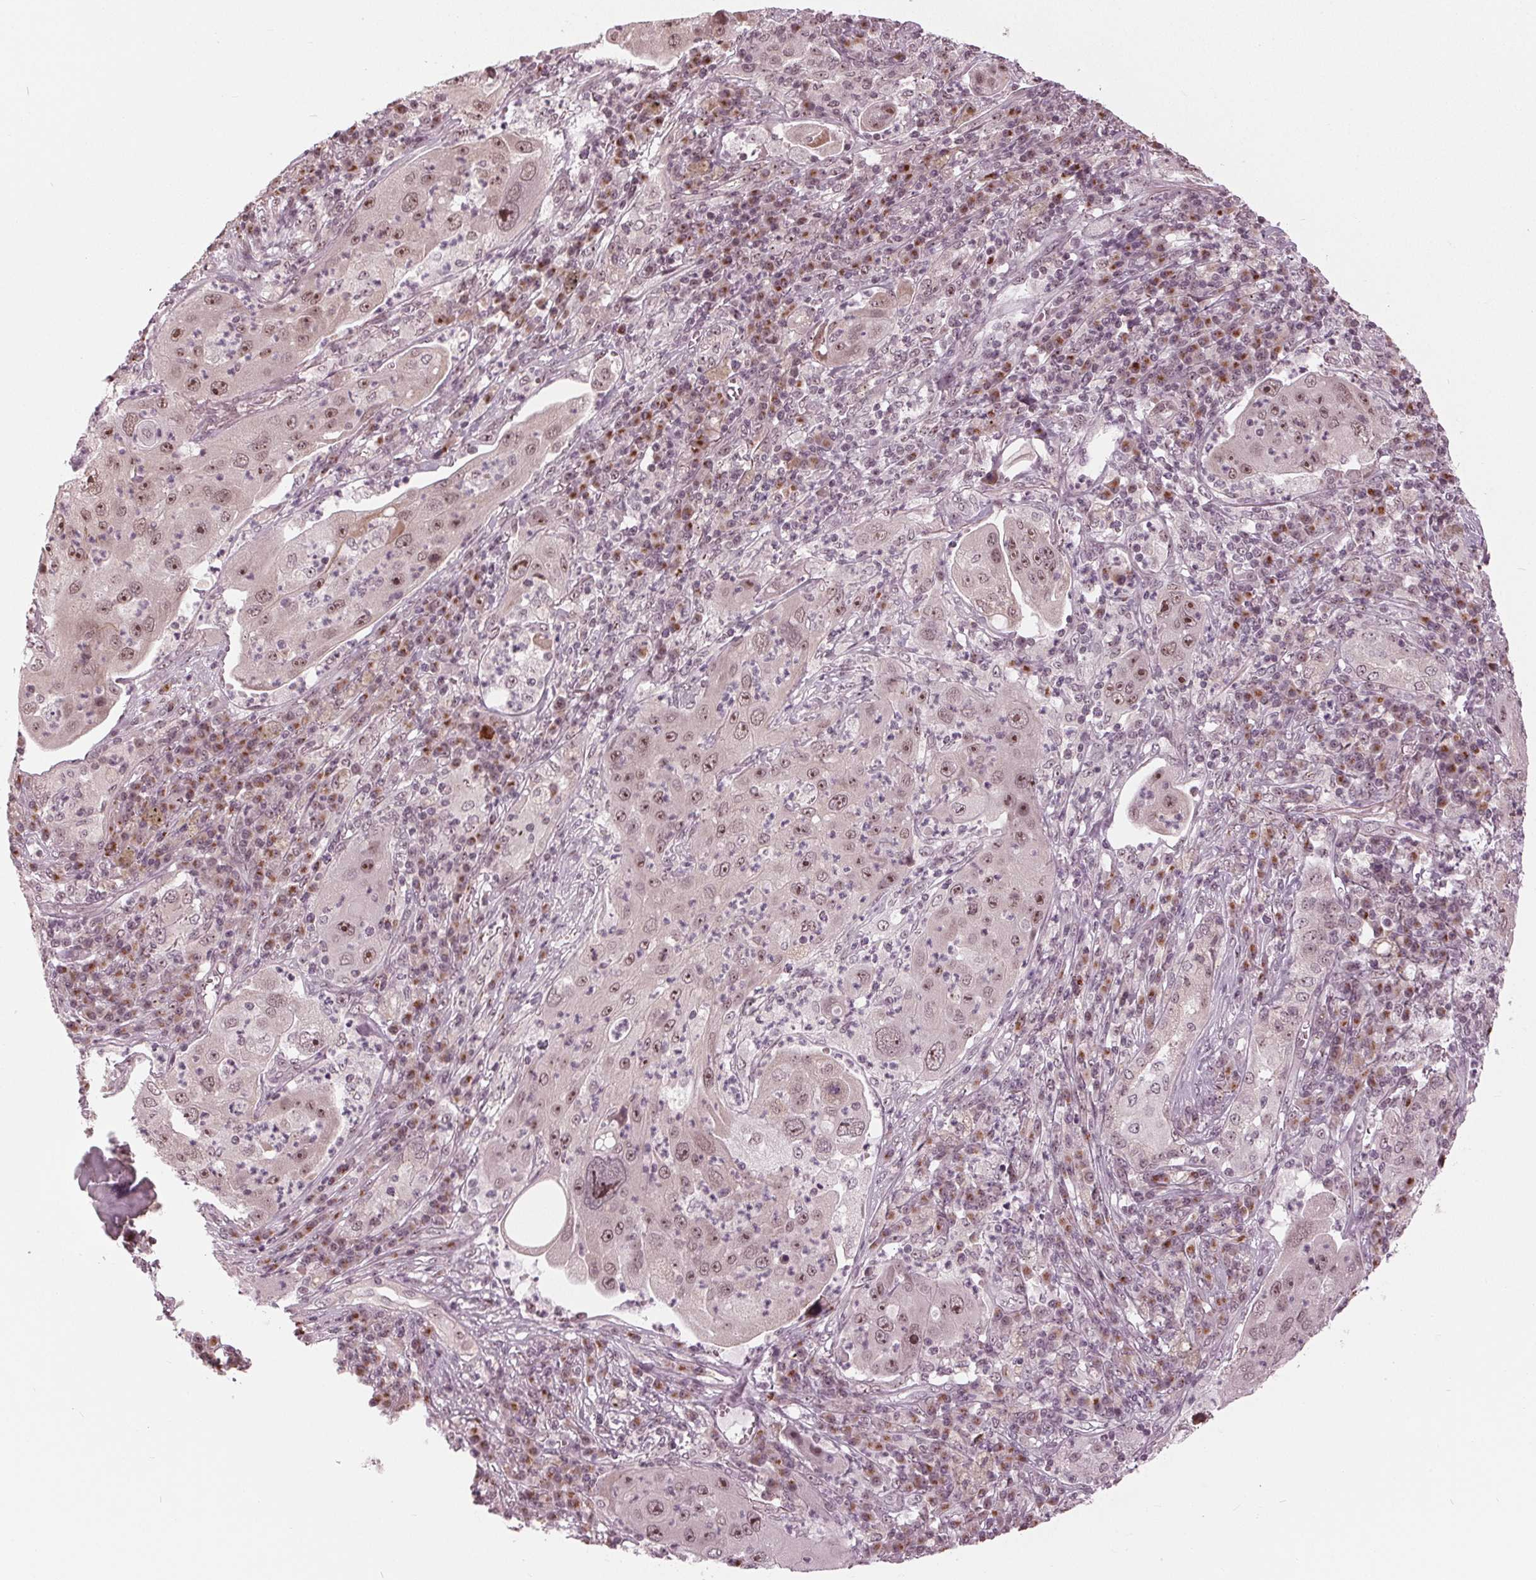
{"staining": {"intensity": "moderate", "quantity": ">75%", "location": "nuclear"}, "tissue": "lung cancer", "cell_type": "Tumor cells", "image_type": "cancer", "snomed": [{"axis": "morphology", "description": "Squamous cell carcinoma, NOS"}, {"axis": "topography", "description": "Lung"}], "caption": "Protein expression by IHC demonstrates moderate nuclear positivity in about >75% of tumor cells in lung squamous cell carcinoma.", "gene": "SLX4", "patient": {"sex": "female", "age": 59}}